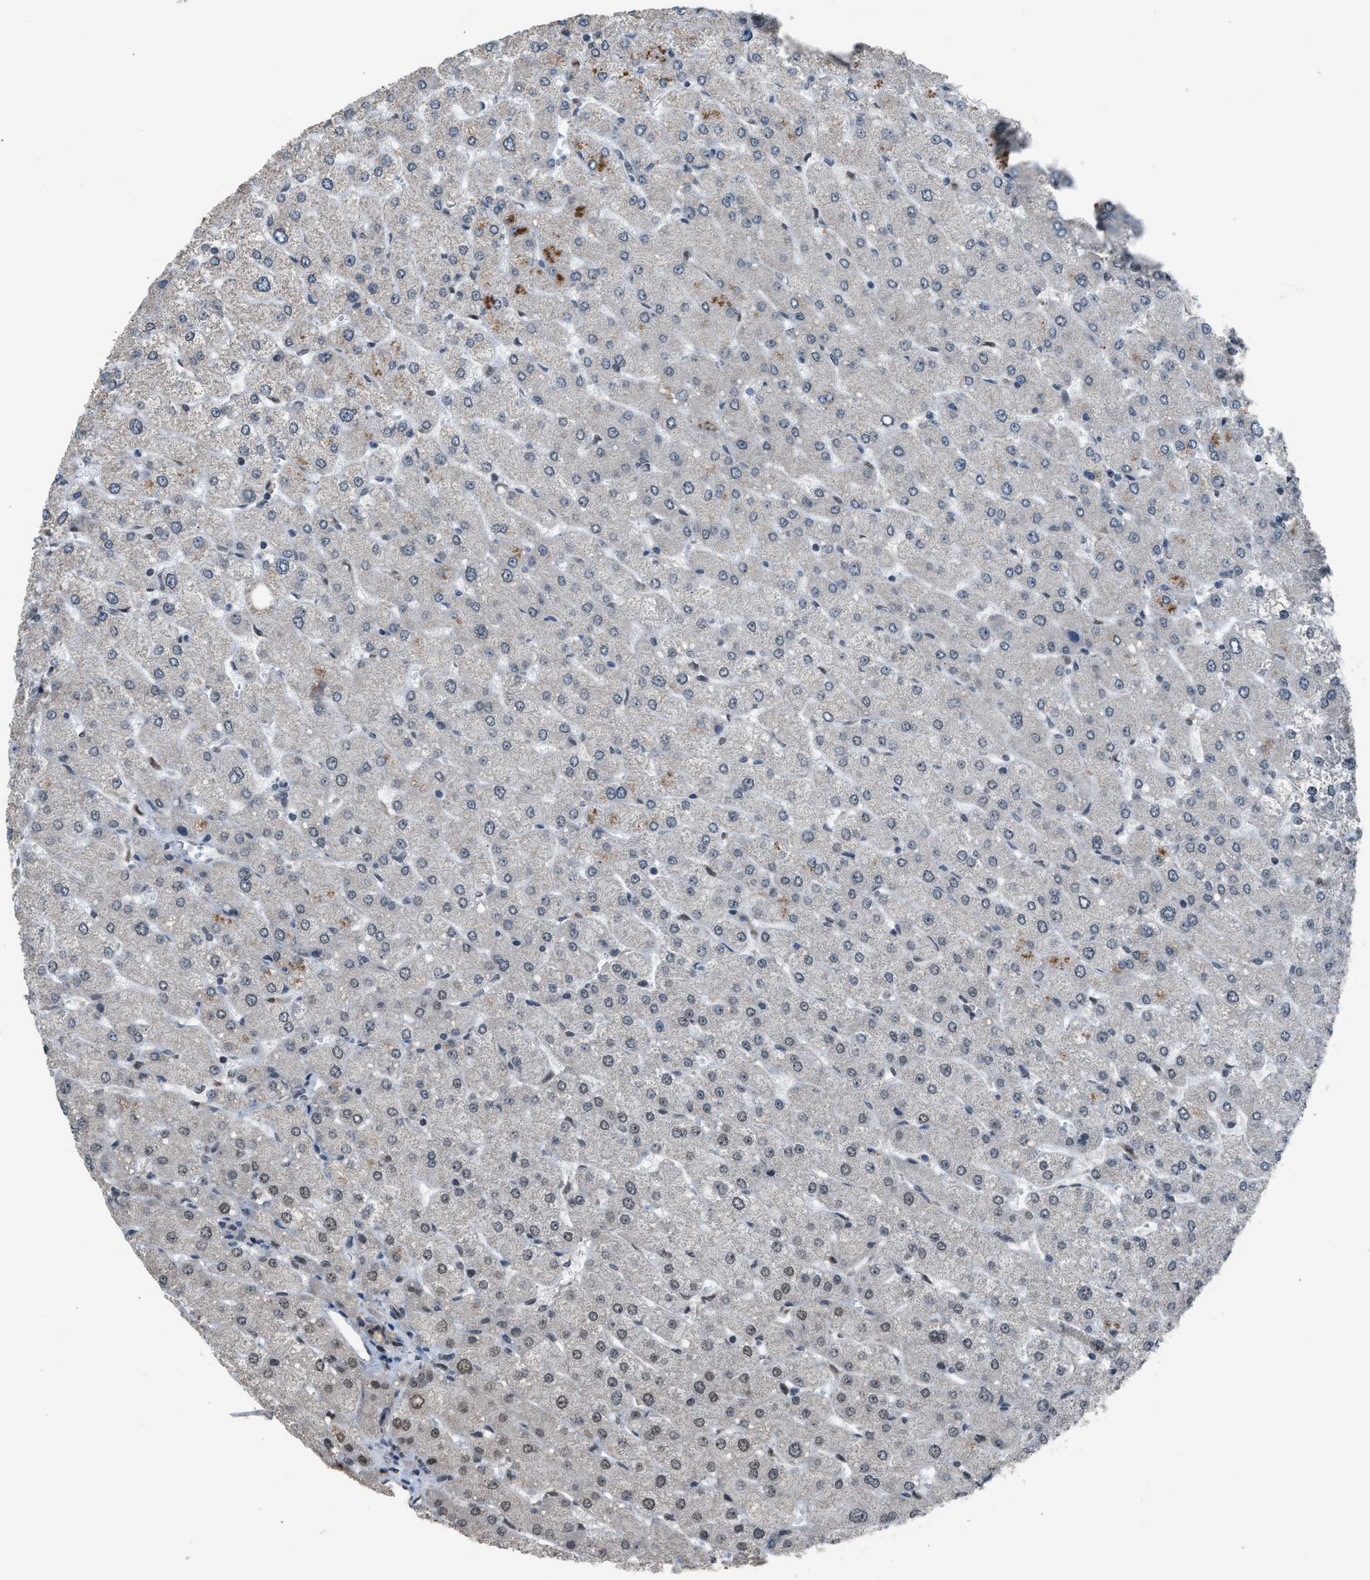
{"staining": {"intensity": "weak", "quantity": "25%-75%", "location": "cytoplasmic/membranous"}, "tissue": "liver", "cell_type": "Cholangiocytes", "image_type": "normal", "snomed": [{"axis": "morphology", "description": "Normal tissue, NOS"}, {"axis": "topography", "description": "Liver"}], "caption": "A brown stain highlights weak cytoplasmic/membranous expression of a protein in cholangiocytes of benign human liver.", "gene": "KPNA6", "patient": {"sex": "male", "age": 55}}